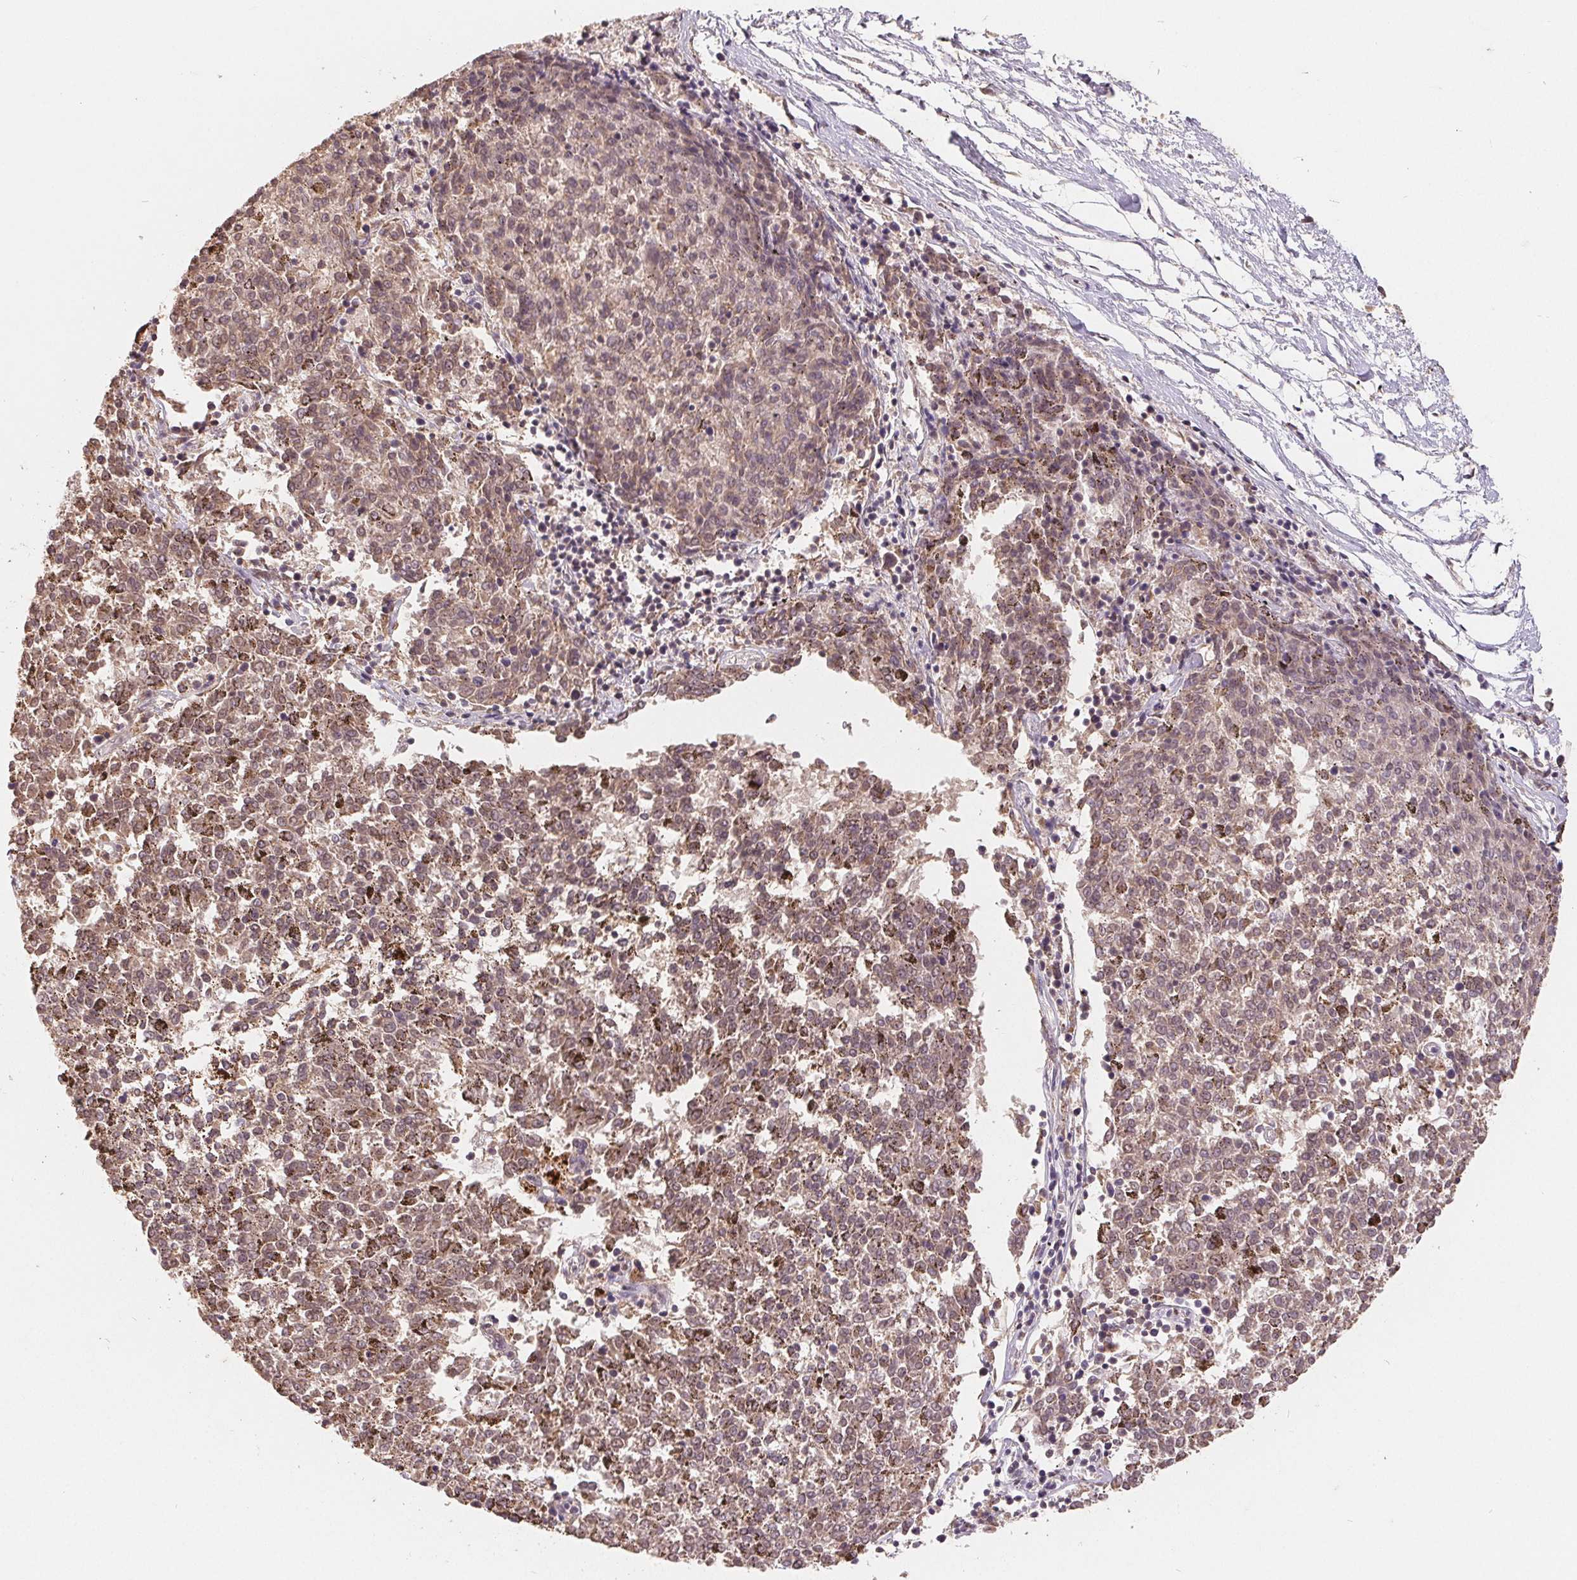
{"staining": {"intensity": "moderate", "quantity": ">75%", "location": "cytoplasmic/membranous"}, "tissue": "melanoma", "cell_type": "Tumor cells", "image_type": "cancer", "snomed": [{"axis": "morphology", "description": "Malignant melanoma, NOS"}, {"axis": "topography", "description": "Skin"}], "caption": "A micrograph showing moderate cytoplasmic/membranous positivity in approximately >75% of tumor cells in malignant melanoma, as visualized by brown immunohistochemical staining.", "gene": "CDIPT", "patient": {"sex": "female", "age": 72}}